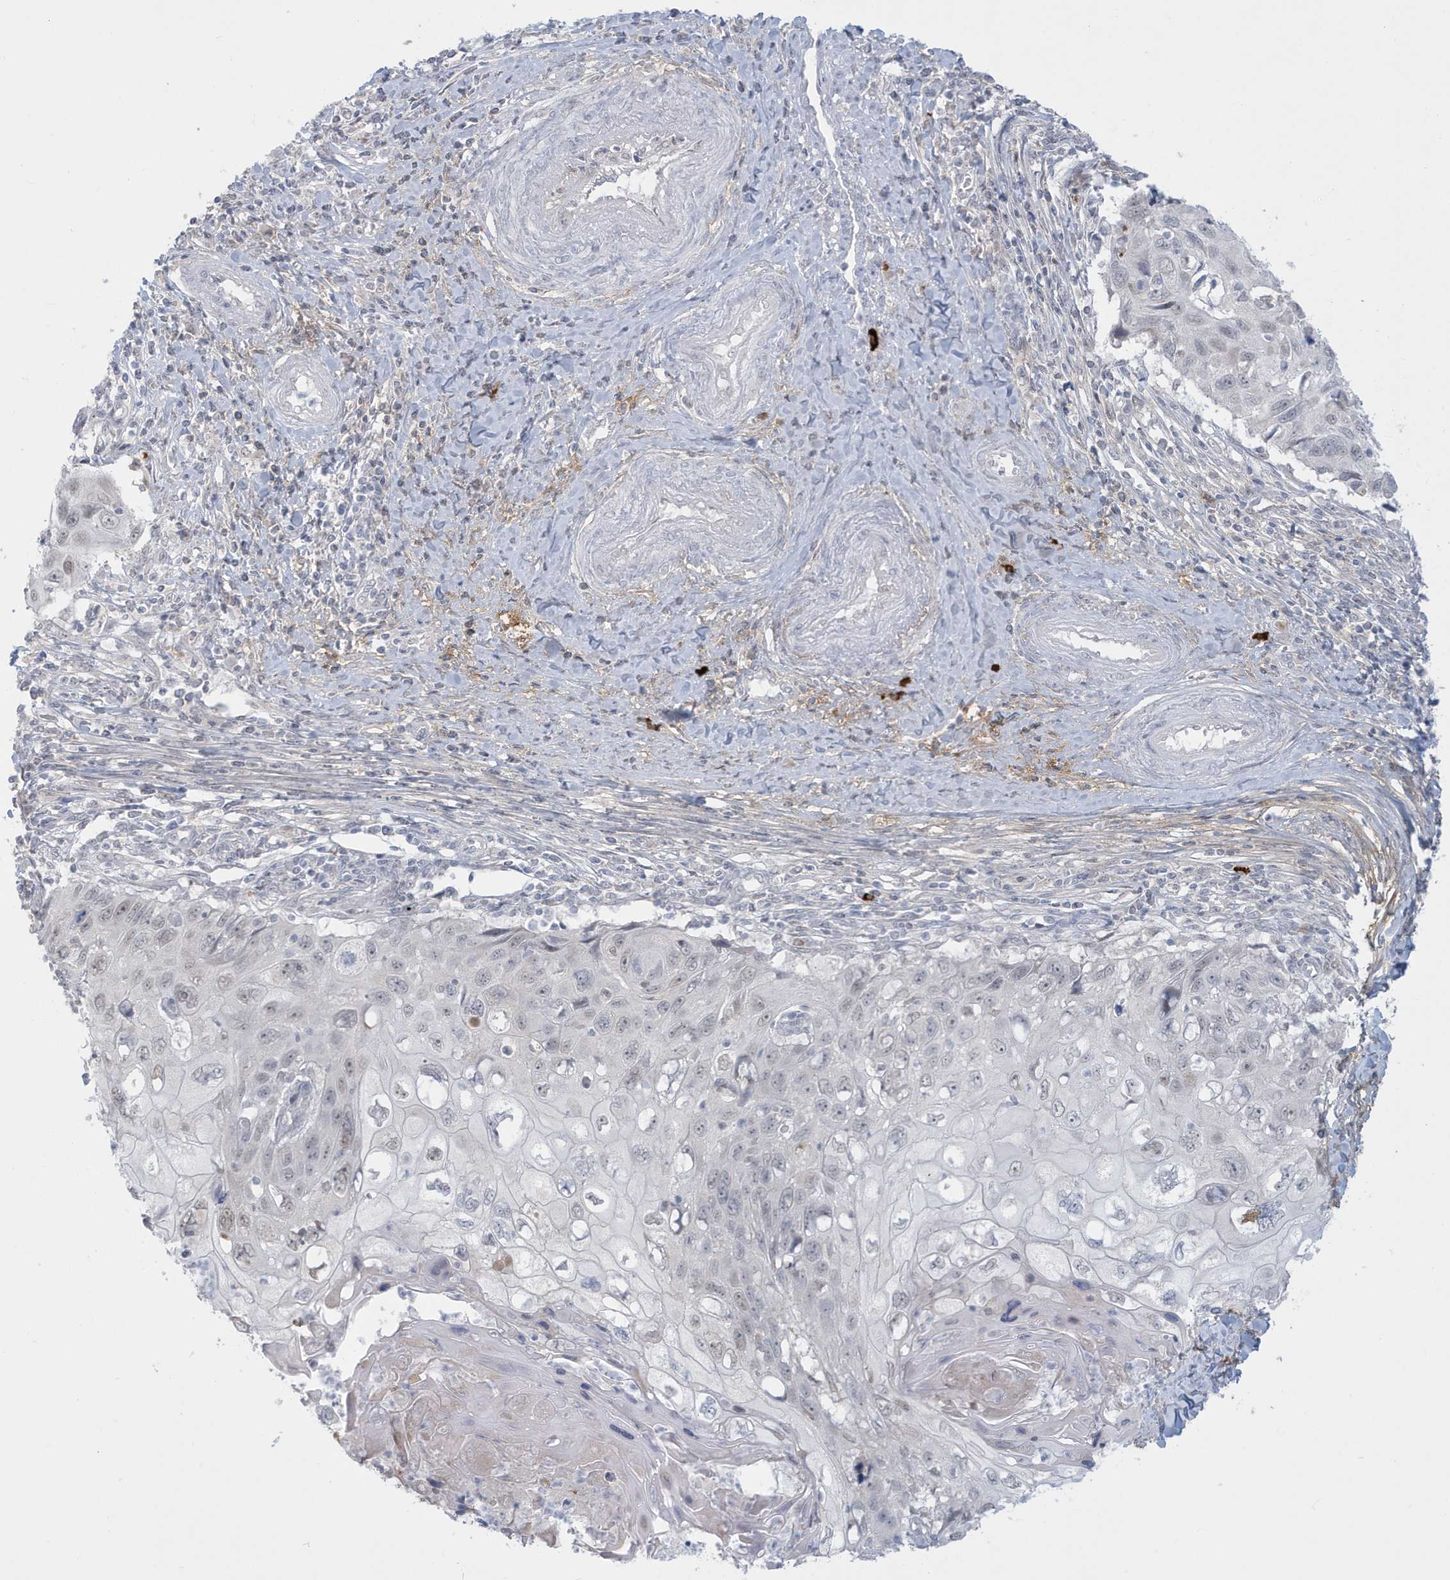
{"staining": {"intensity": "negative", "quantity": "none", "location": "none"}, "tissue": "cervical cancer", "cell_type": "Tumor cells", "image_type": "cancer", "snomed": [{"axis": "morphology", "description": "Squamous cell carcinoma, NOS"}, {"axis": "topography", "description": "Cervix"}], "caption": "Protein analysis of squamous cell carcinoma (cervical) reveals no significant expression in tumor cells.", "gene": "HERC6", "patient": {"sex": "female", "age": 70}}